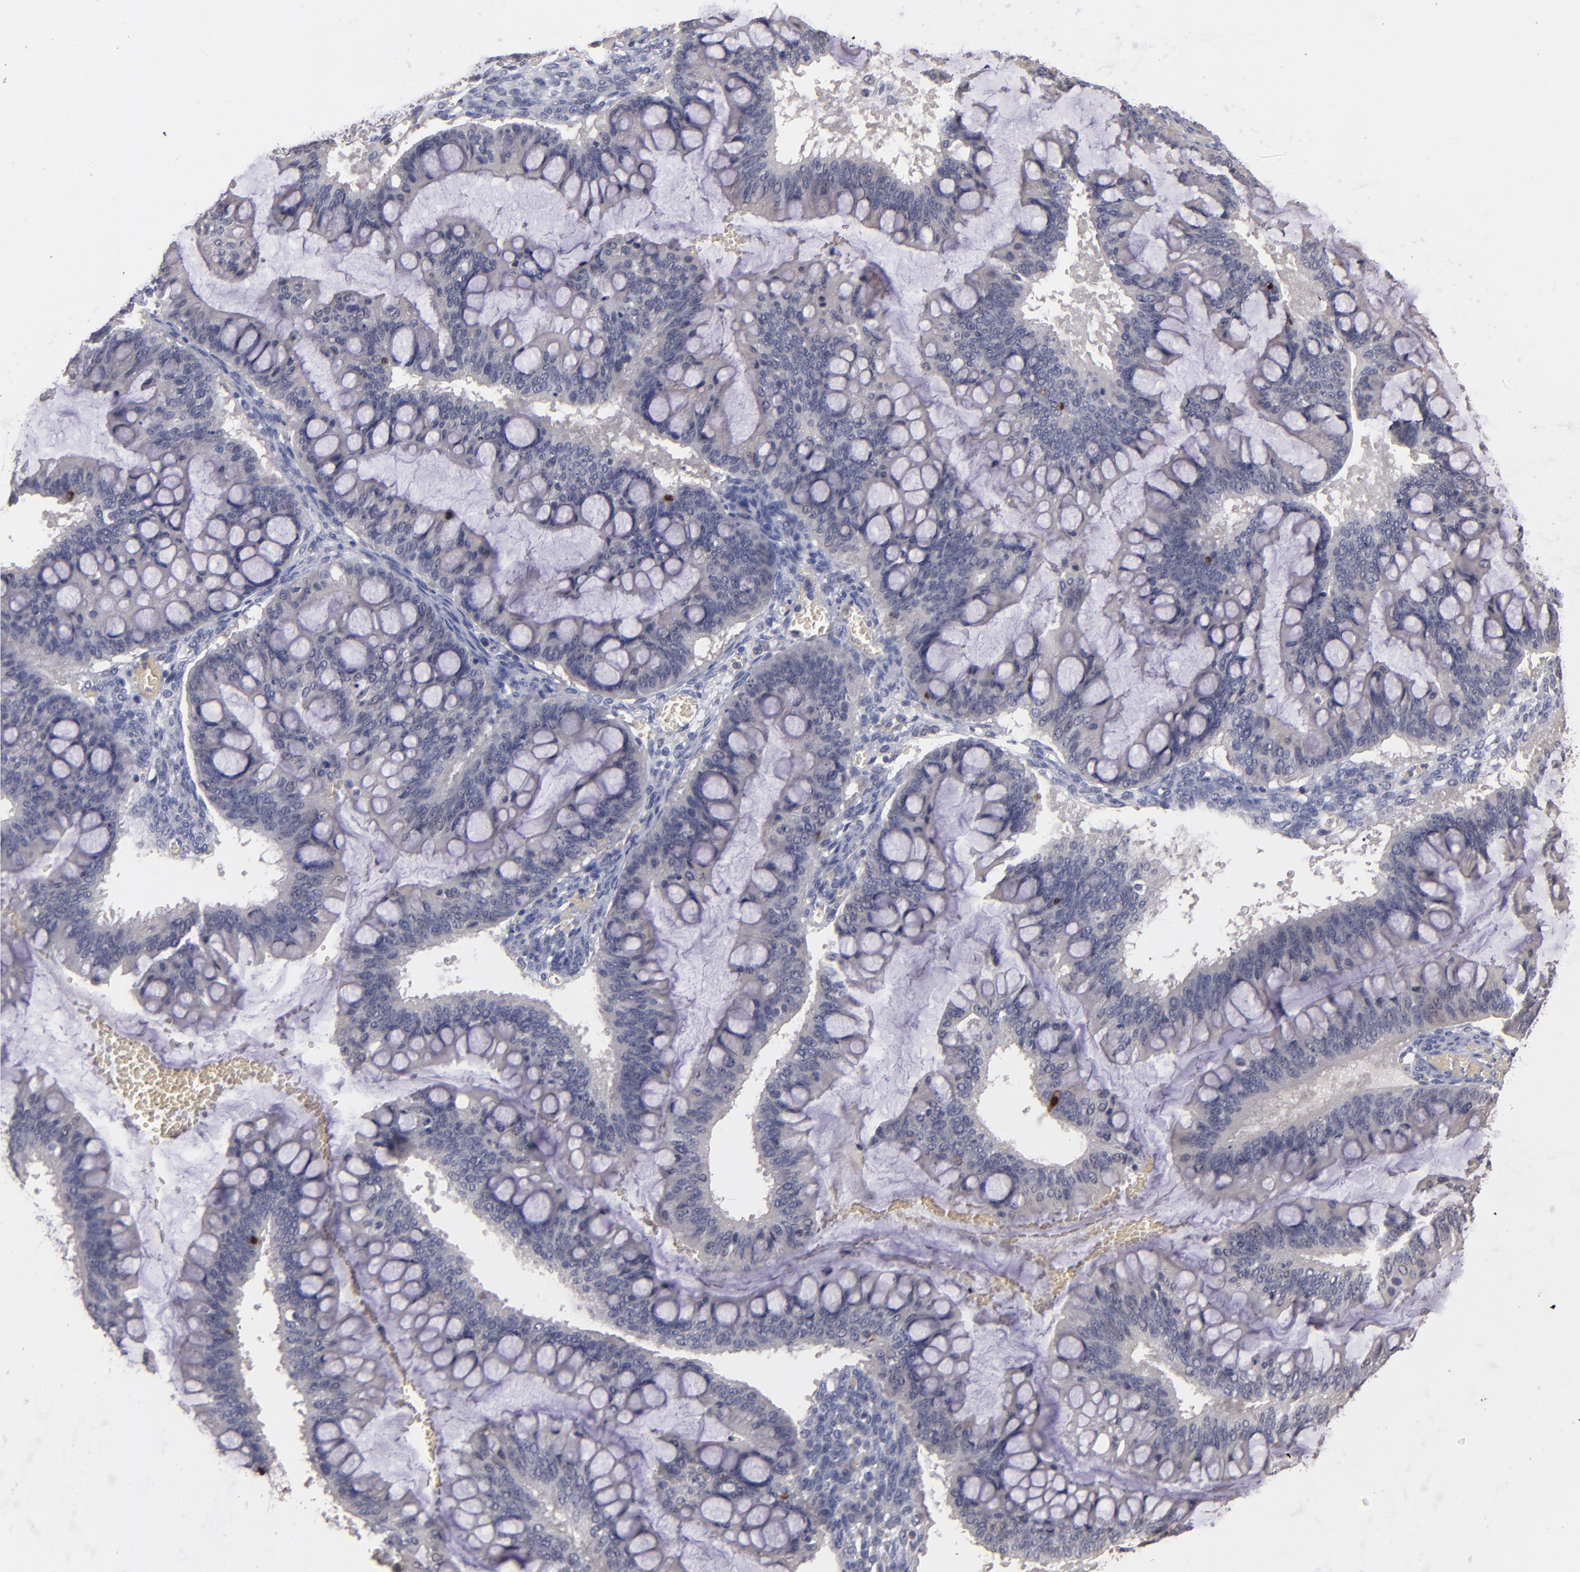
{"staining": {"intensity": "moderate", "quantity": "<25%", "location": "cytoplasmic/membranous"}, "tissue": "ovarian cancer", "cell_type": "Tumor cells", "image_type": "cancer", "snomed": [{"axis": "morphology", "description": "Cystadenocarcinoma, mucinous, NOS"}, {"axis": "topography", "description": "Ovary"}], "caption": "Mucinous cystadenocarcinoma (ovarian) was stained to show a protein in brown. There is low levels of moderate cytoplasmic/membranous positivity in about <25% of tumor cells.", "gene": "S100A1", "patient": {"sex": "female", "age": 73}}